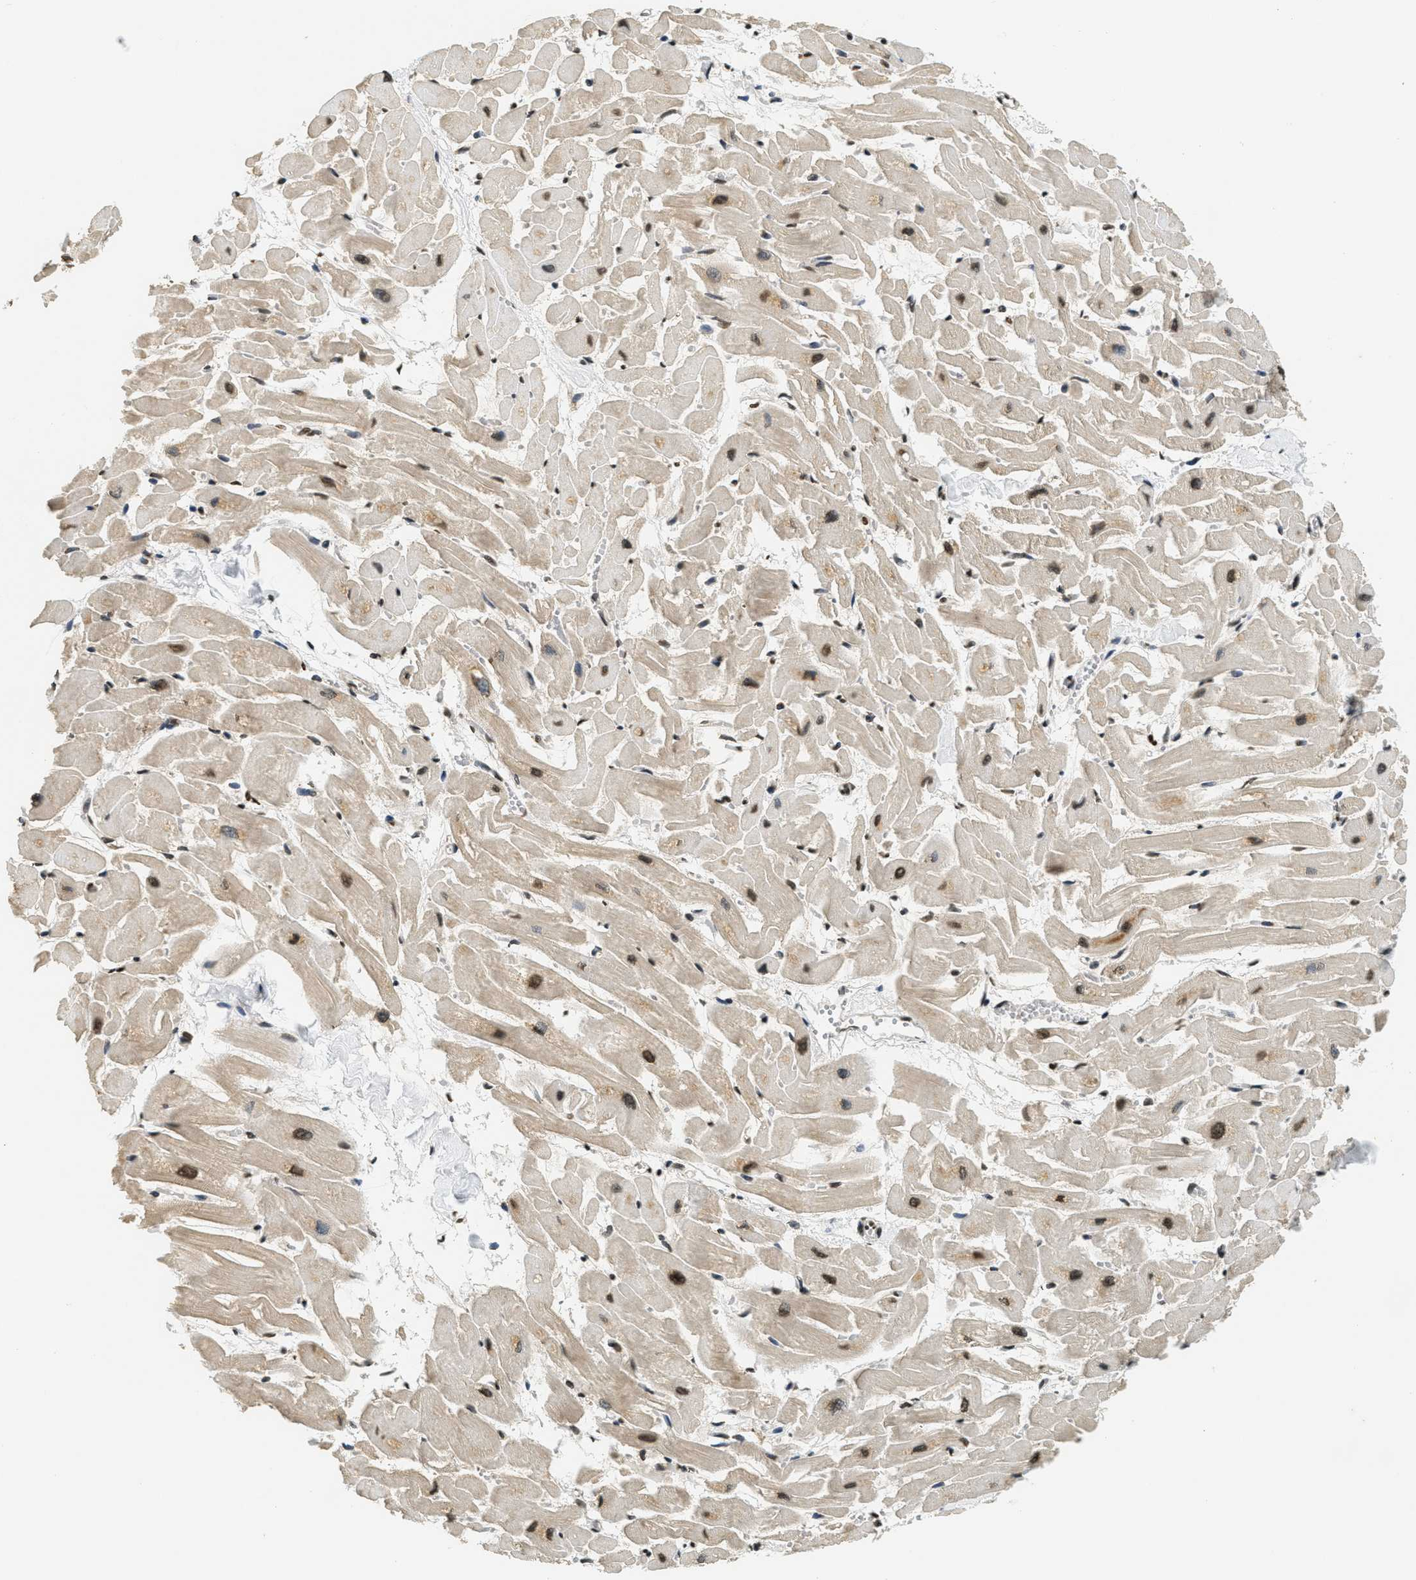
{"staining": {"intensity": "moderate", "quantity": ">75%", "location": "nuclear"}, "tissue": "heart muscle", "cell_type": "Cardiomyocytes", "image_type": "normal", "snomed": [{"axis": "morphology", "description": "Normal tissue, NOS"}, {"axis": "topography", "description": "Heart"}], "caption": "High-power microscopy captured an immunohistochemistry image of normal heart muscle, revealing moderate nuclear positivity in about >75% of cardiomyocytes.", "gene": "LDB2", "patient": {"sex": "female", "age": 19}}